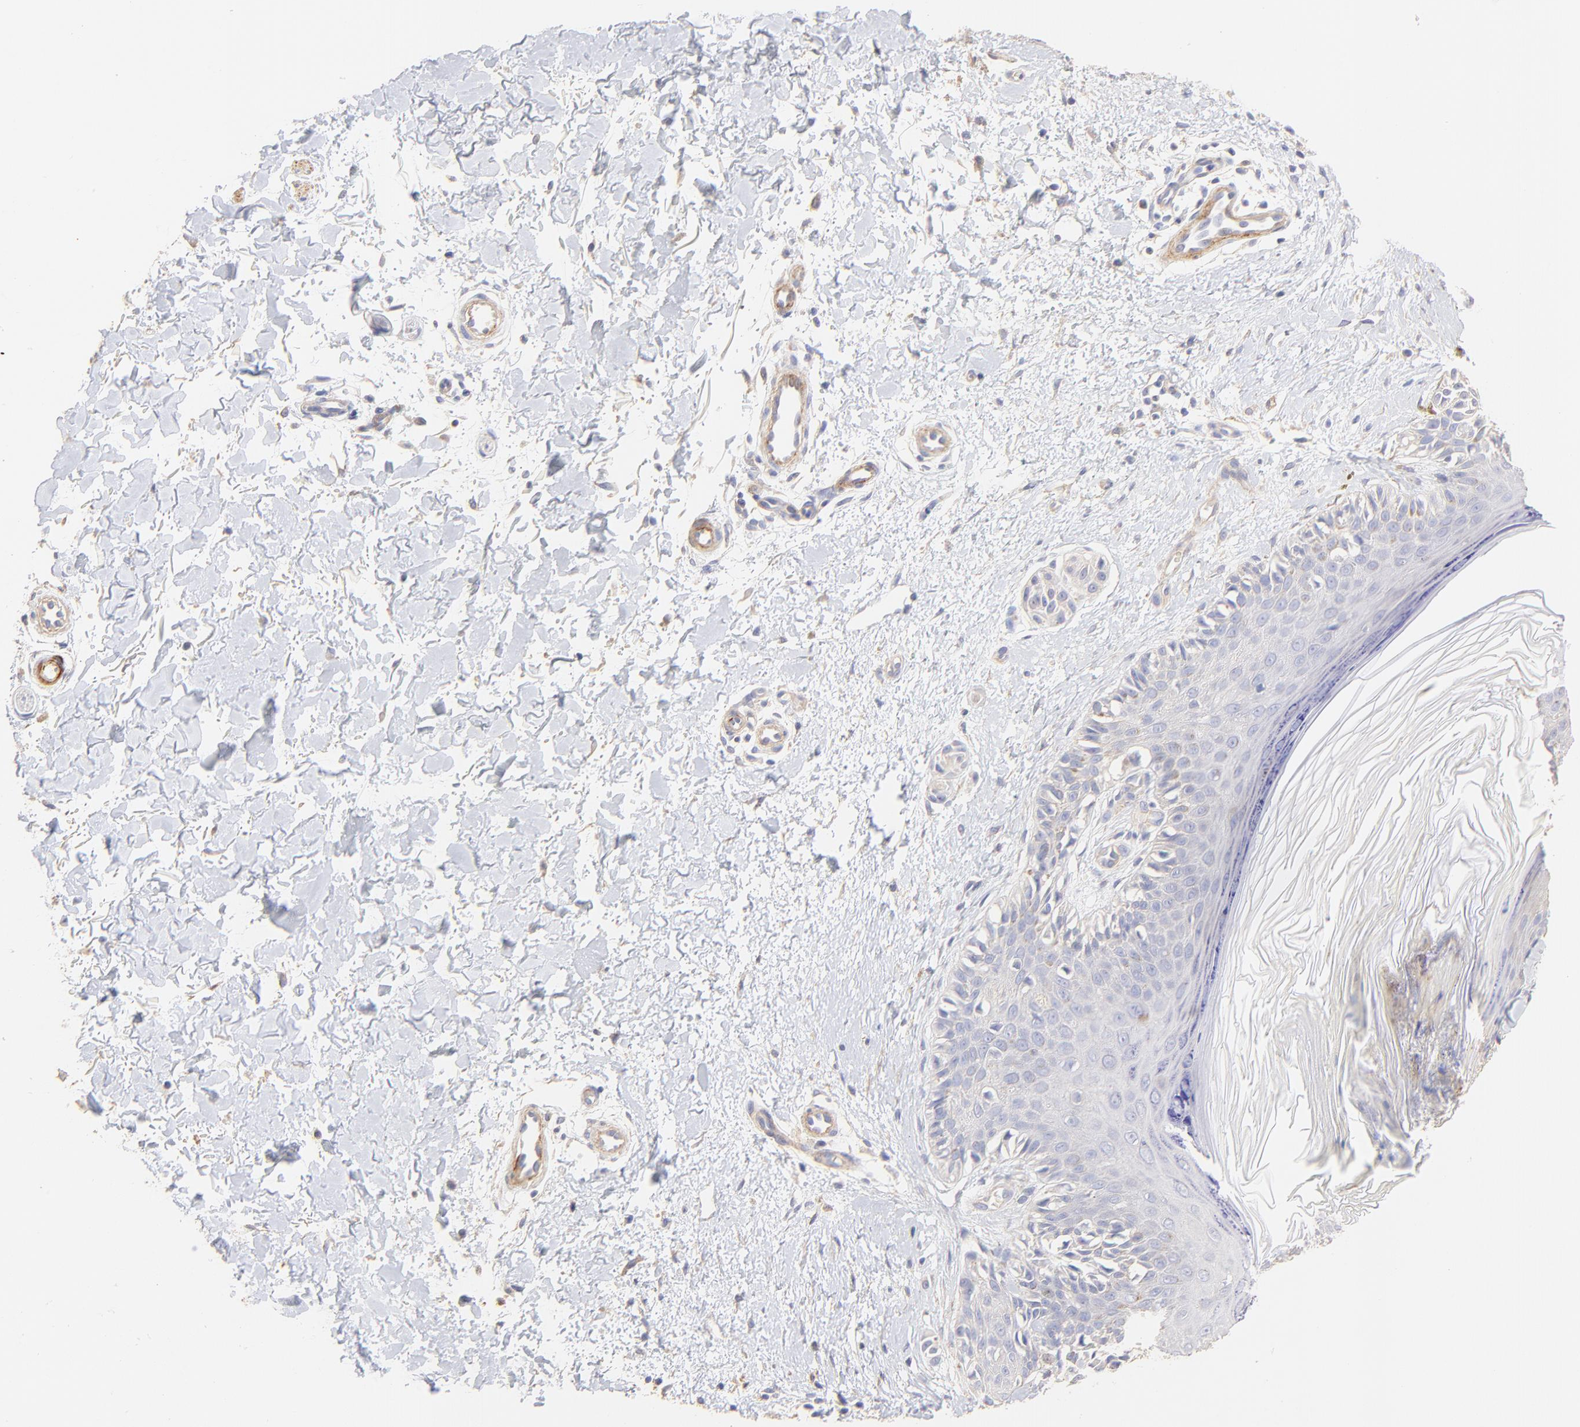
{"staining": {"intensity": "negative", "quantity": "none", "location": "none"}, "tissue": "melanoma", "cell_type": "Tumor cells", "image_type": "cancer", "snomed": [{"axis": "morphology", "description": "Normal tissue, NOS"}, {"axis": "morphology", "description": "Malignant melanoma, NOS"}, {"axis": "topography", "description": "Skin"}], "caption": "The histopathology image shows no staining of tumor cells in melanoma.", "gene": "ACTRT1", "patient": {"sex": "male", "age": 83}}